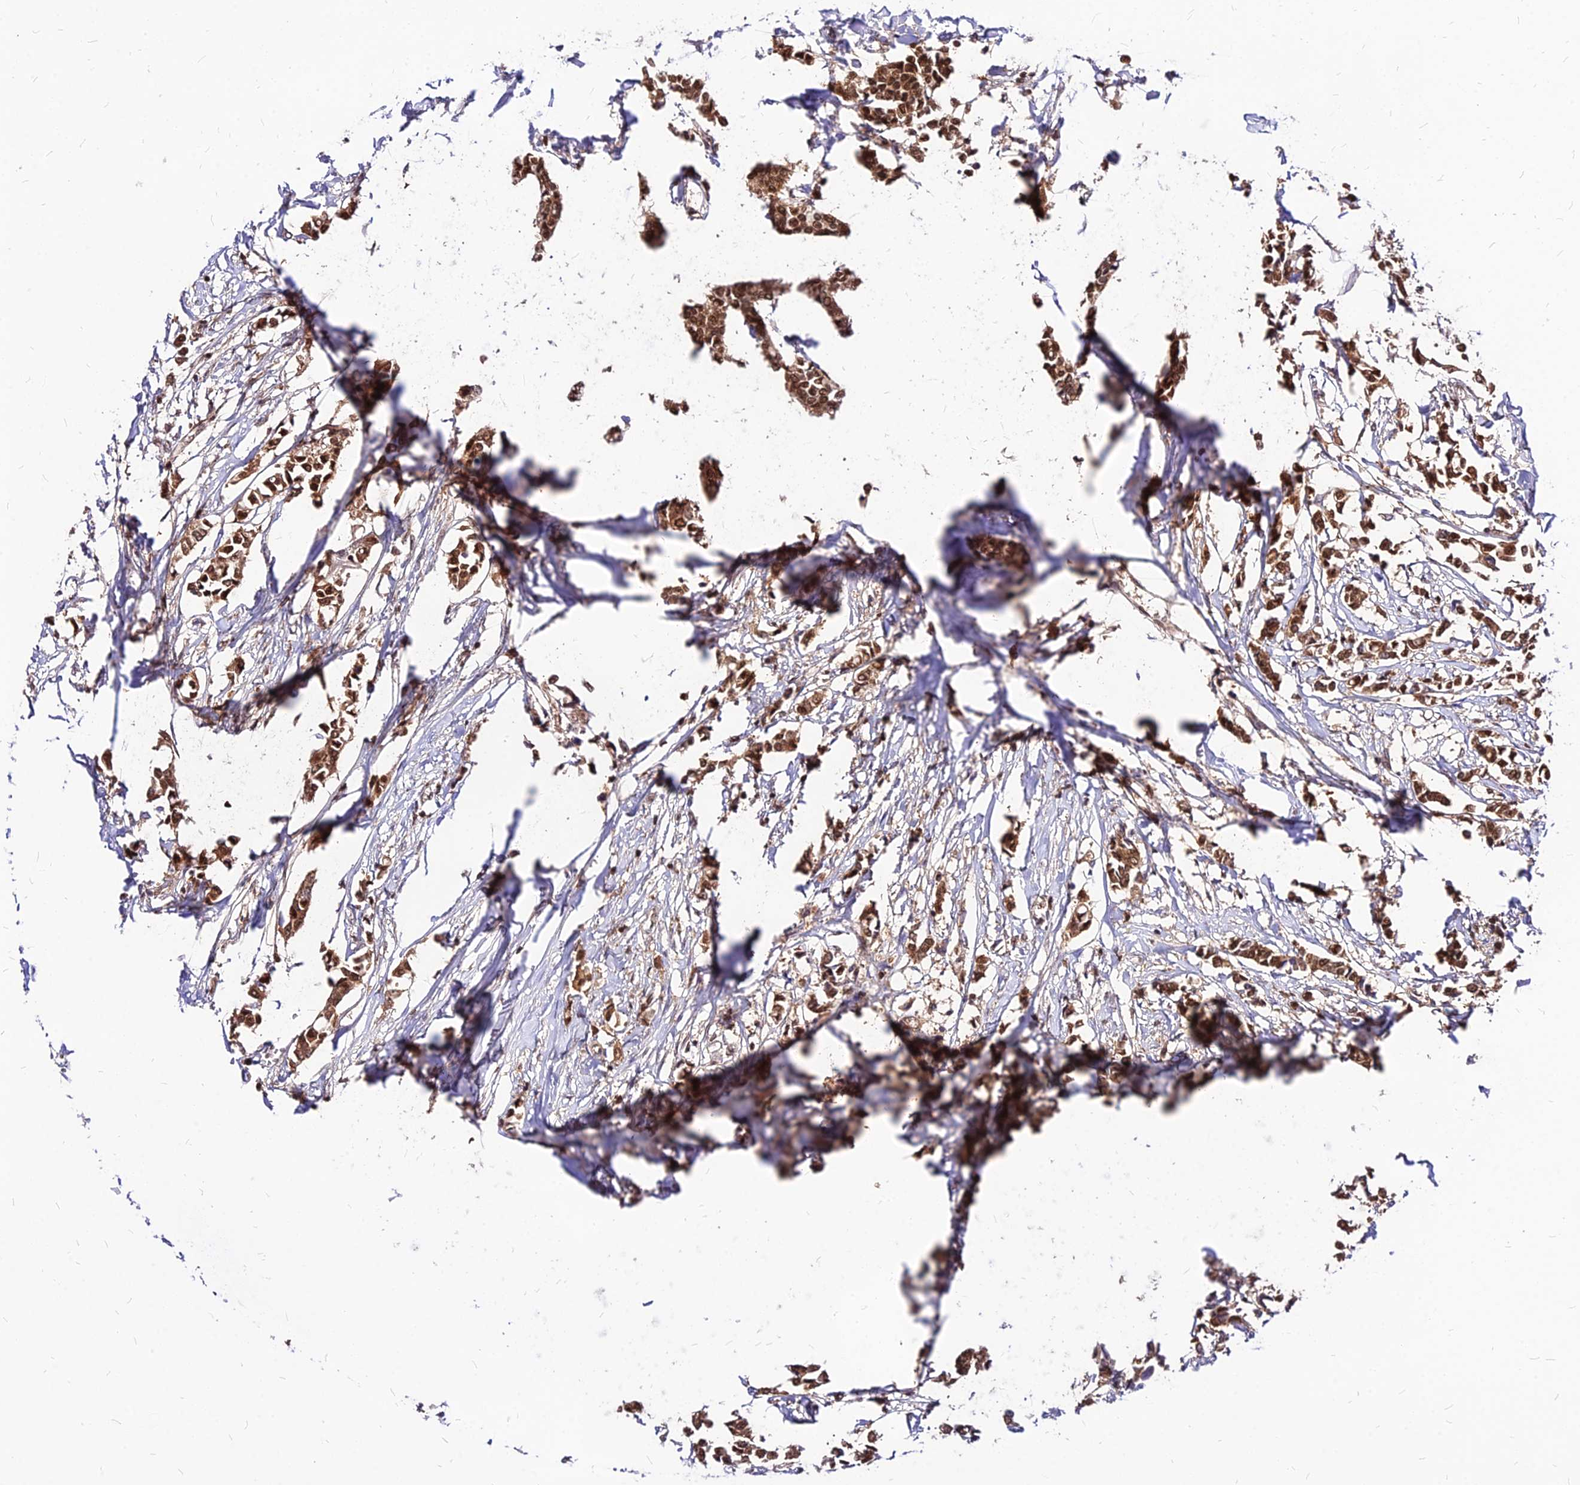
{"staining": {"intensity": "moderate", "quantity": ">75%", "location": "cytoplasmic/membranous,nuclear"}, "tissue": "breast cancer", "cell_type": "Tumor cells", "image_type": "cancer", "snomed": [{"axis": "morphology", "description": "Duct carcinoma"}, {"axis": "topography", "description": "Breast"}], "caption": "DAB (3,3'-diaminobenzidine) immunohistochemical staining of human breast cancer (intraductal carcinoma) exhibits moderate cytoplasmic/membranous and nuclear protein expression in approximately >75% of tumor cells.", "gene": "PAXX", "patient": {"sex": "female", "age": 41}}